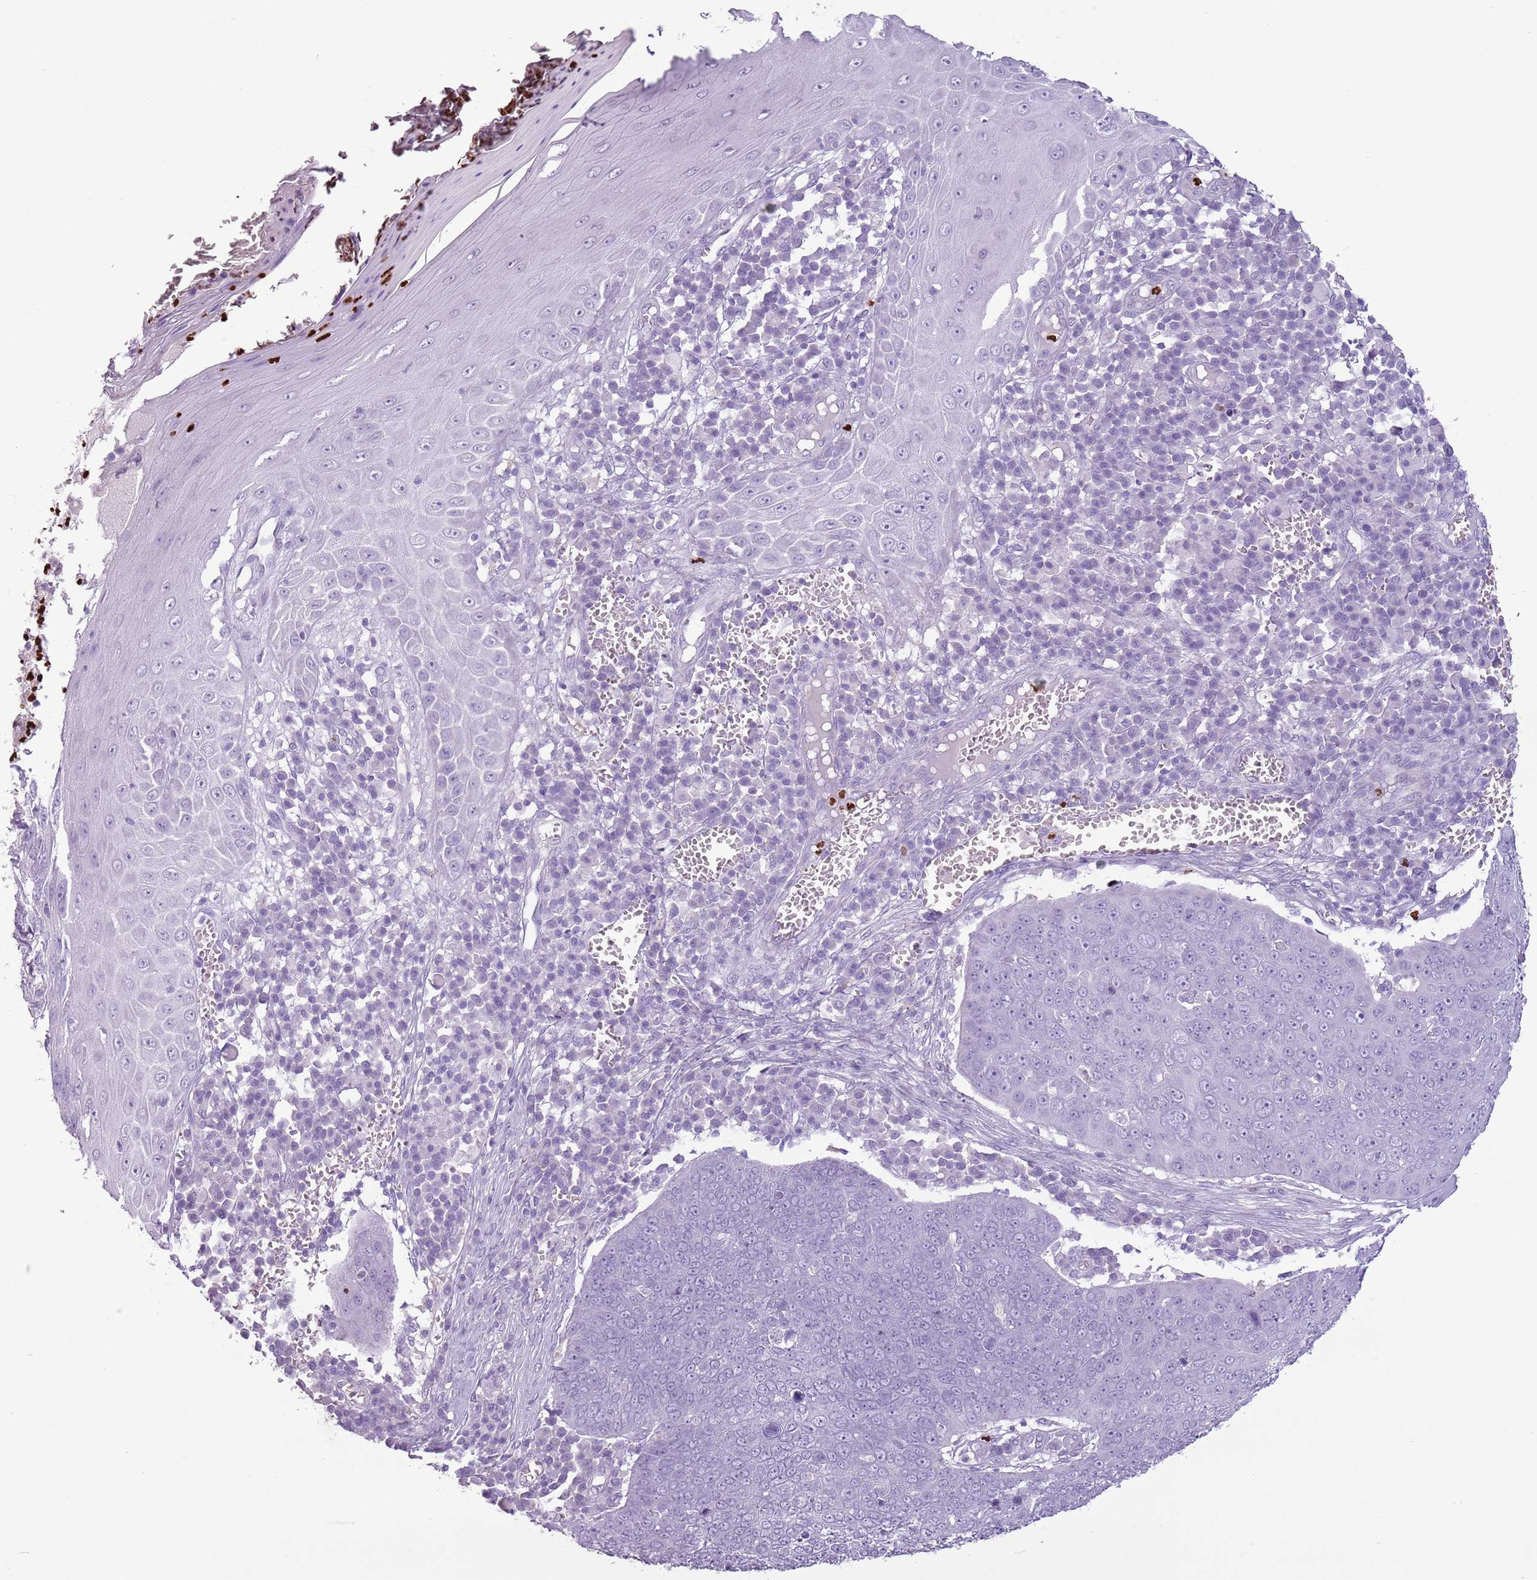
{"staining": {"intensity": "negative", "quantity": "none", "location": "none"}, "tissue": "skin cancer", "cell_type": "Tumor cells", "image_type": "cancer", "snomed": [{"axis": "morphology", "description": "Squamous cell carcinoma, NOS"}, {"axis": "topography", "description": "Skin"}], "caption": "Tumor cells show no significant protein staining in skin cancer.", "gene": "CELF6", "patient": {"sex": "male", "age": 71}}